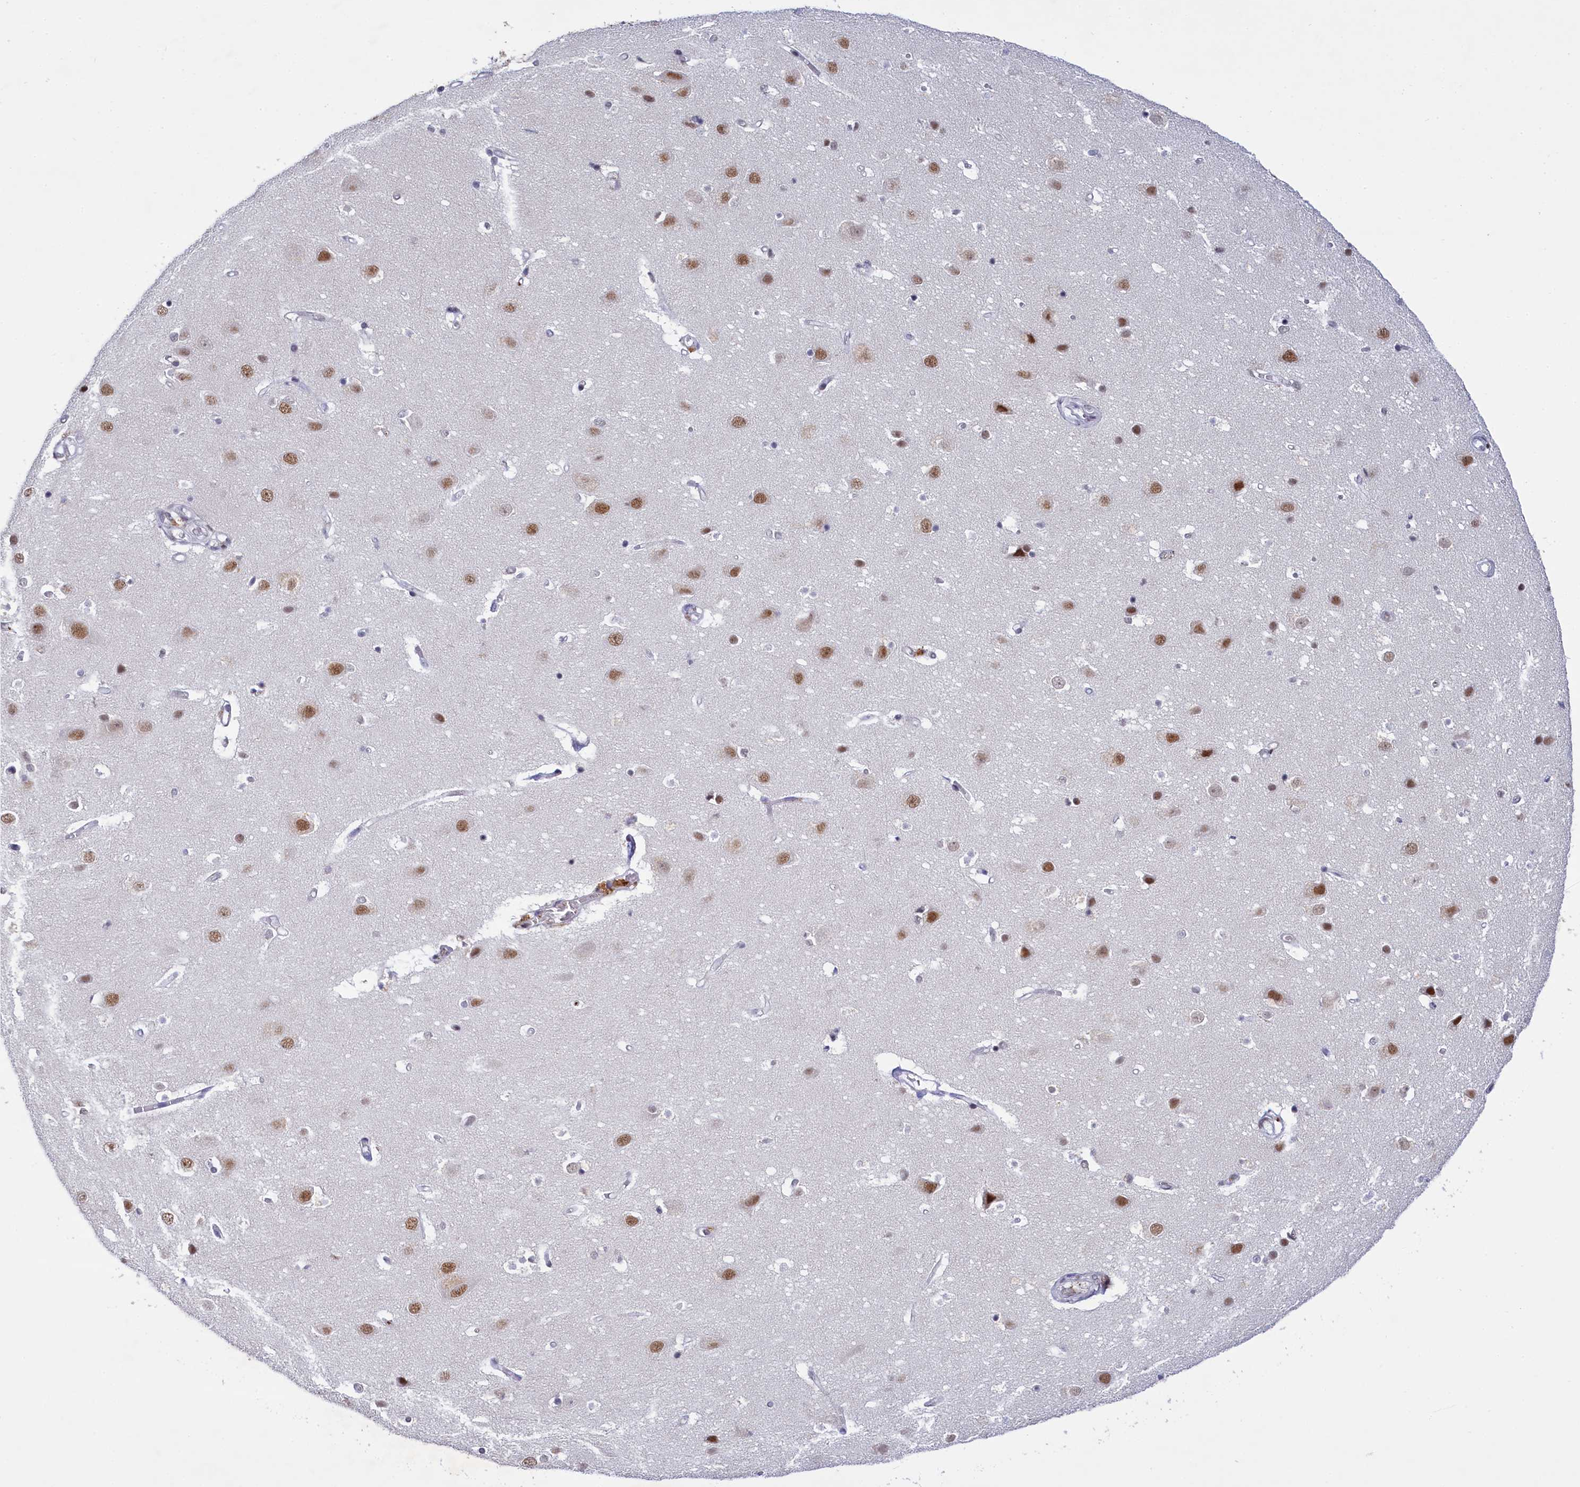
{"staining": {"intensity": "negative", "quantity": "none", "location": "none"}, "tissue": "cerebral cortex", "cell_type": "Endothelial cells", "image_type": "normal", "snomed": [{"axis": "morphology", "description": "Normal tissue, NOS"}, {"axis": "topography", "description": "Cerebral cortex"}], "caption": "Immunohistochemical staining of unremarkable human cerebral cortex shows no significant expression in endothelial cells.", "gene": "PPHLN1", "patient": {"sex": "male", "age": 54}}